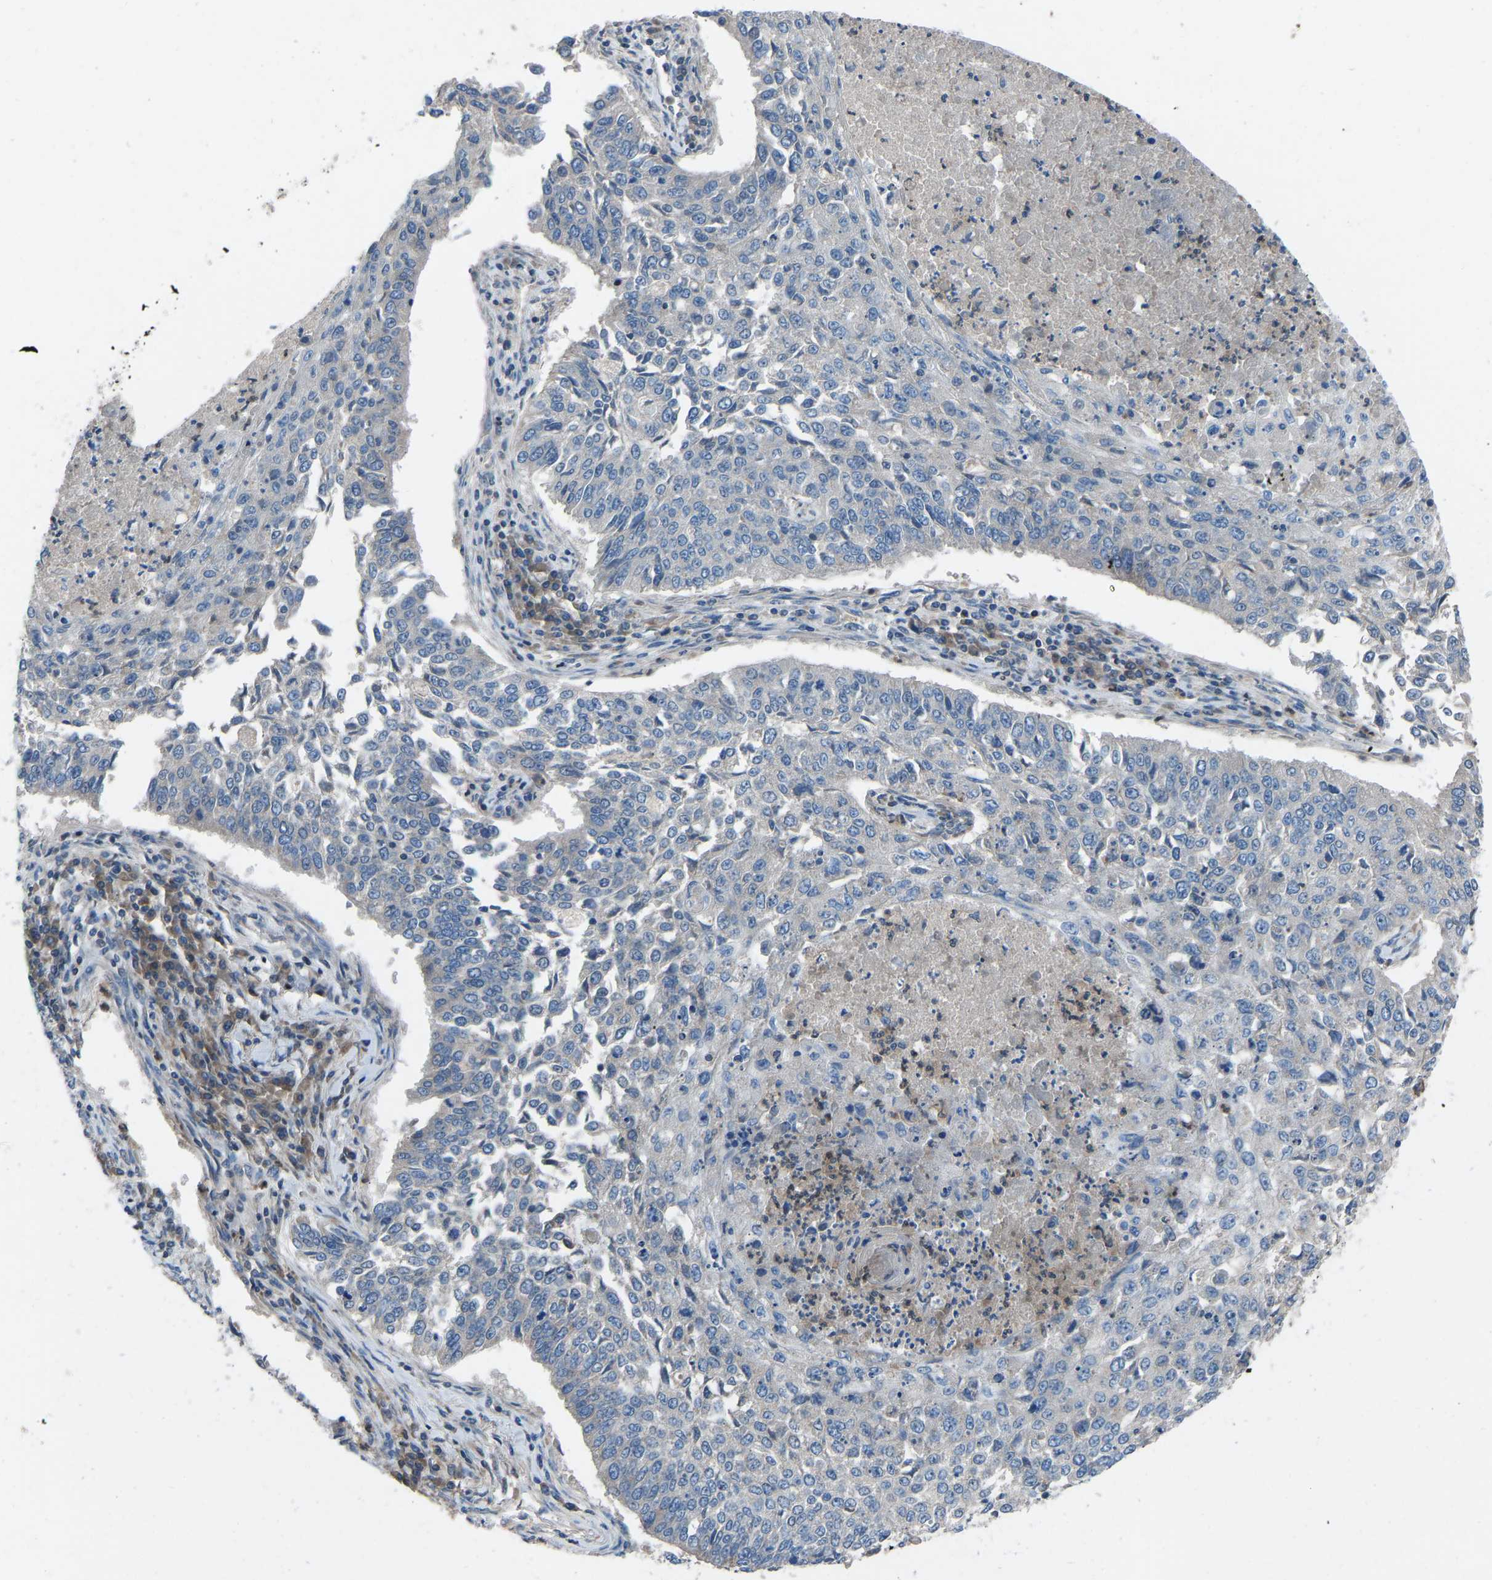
{"staining": {"intensity": "negative", "quantity": "none", "location": "none"}, "tissue": "lung cancer", "cell_type": "Tumor cells", "image_type": "cancer", "snomed": [{"axis": "morphology", "description": "Normal tissue, NOS"}, {"axis": "morphology", "description": "Squamous cell carcinoma, NOS"}, {"axis": "topography", "description": "Cartilage tissue"}, {"axis": "topography", "description": "Bronchus"}, {"axis": "topography", "description": "Lung"}], "caption": "This is an IHC image of human lung cancer. There is no expression in tumor cells.", "gene": "GRK6", "patient": {"sex": "female", "age": 49}}